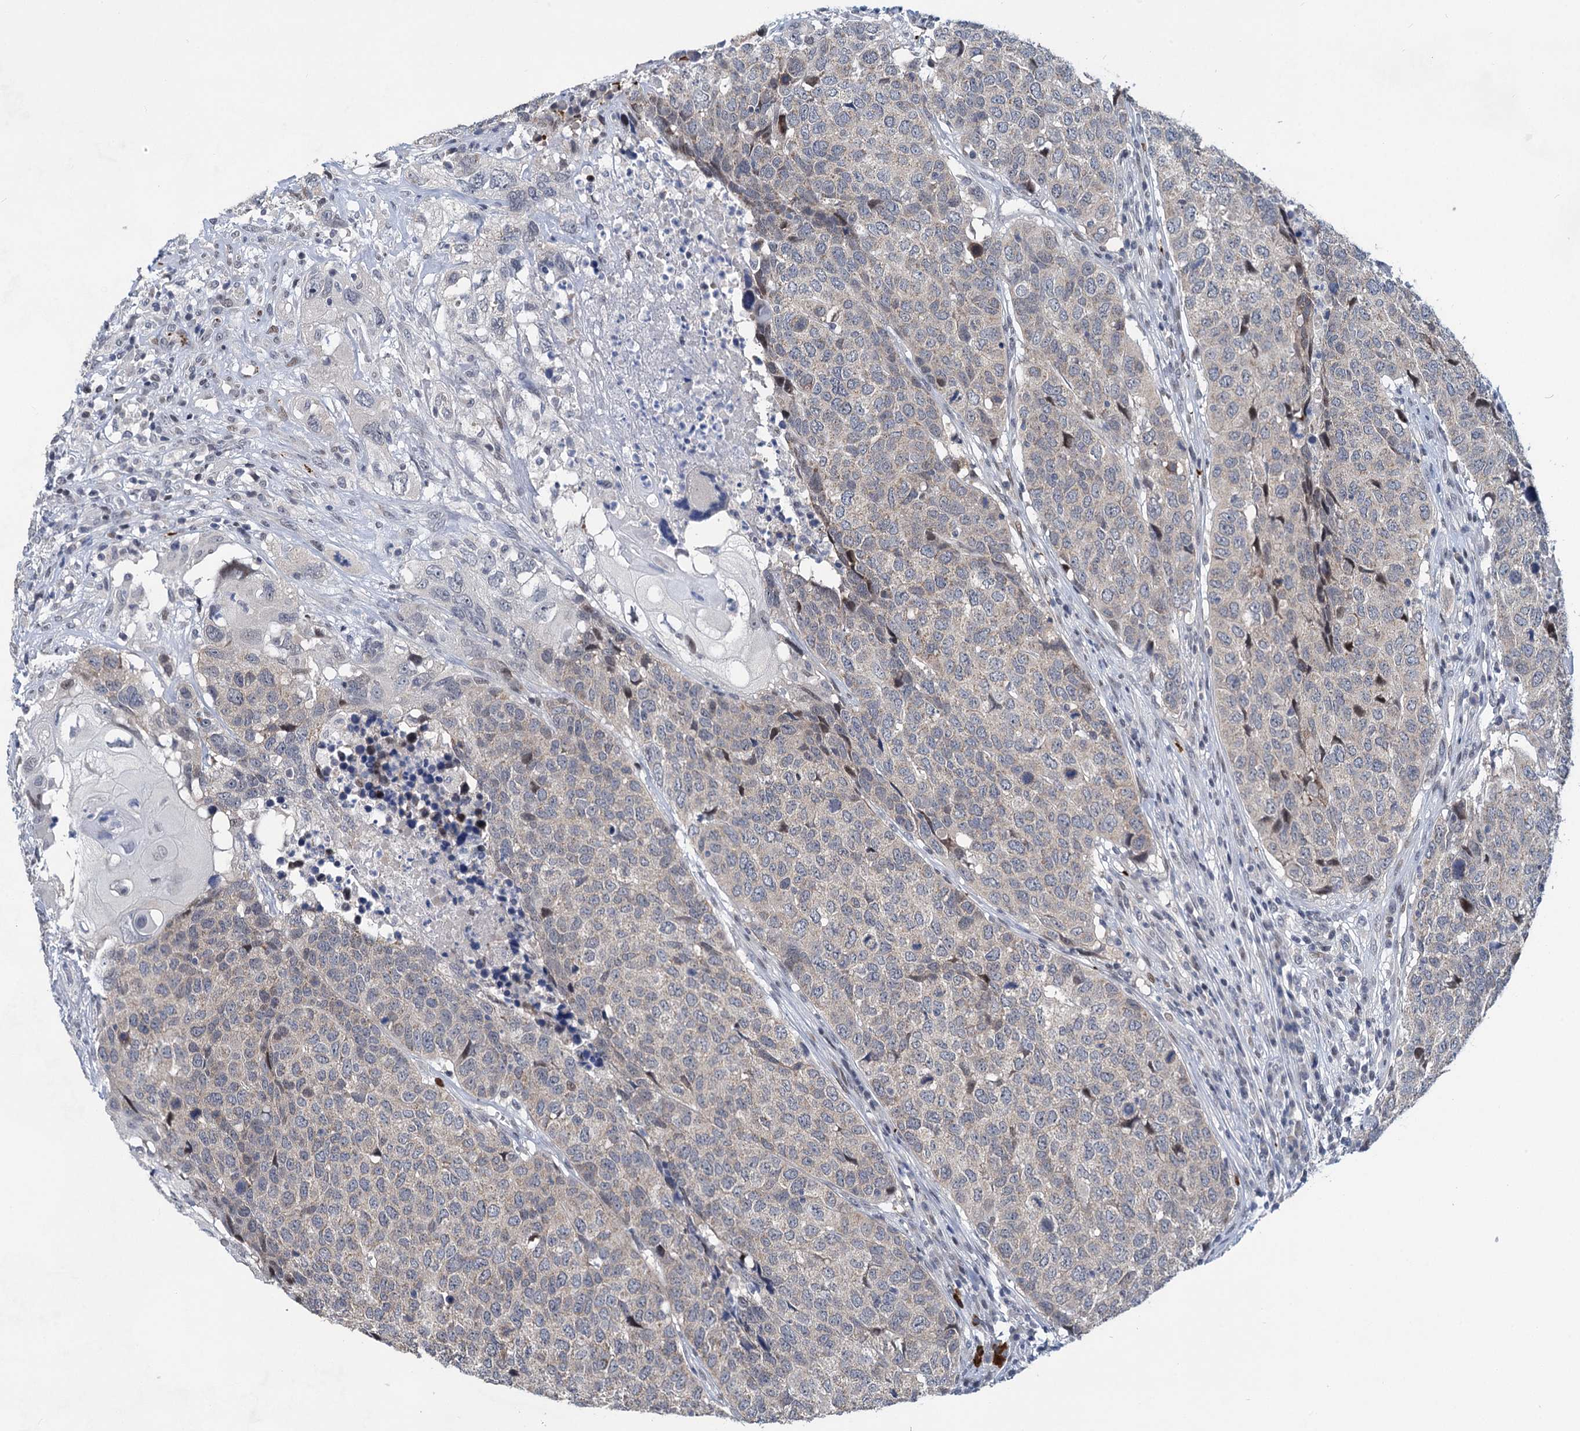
{"staining": {"intensity": "negative", "quantity": "none", "location": "none"}, "tissue": "head and neck cancer", "cell_type": "Tumor cells", "image_type": "cancer", "snomed": [{"axis": "morphology", "description": "Squamous cell carcinoma, NOS"}, {"axis": "topography", "description": "Head-Neck"}], "caption": "Immunohistochemical staining of head and neck squamous cell carcinoma demonstrates no significant staining in tumor cells.", "gene": "MON2", "patient": {"sex": "male", "age": 66}}